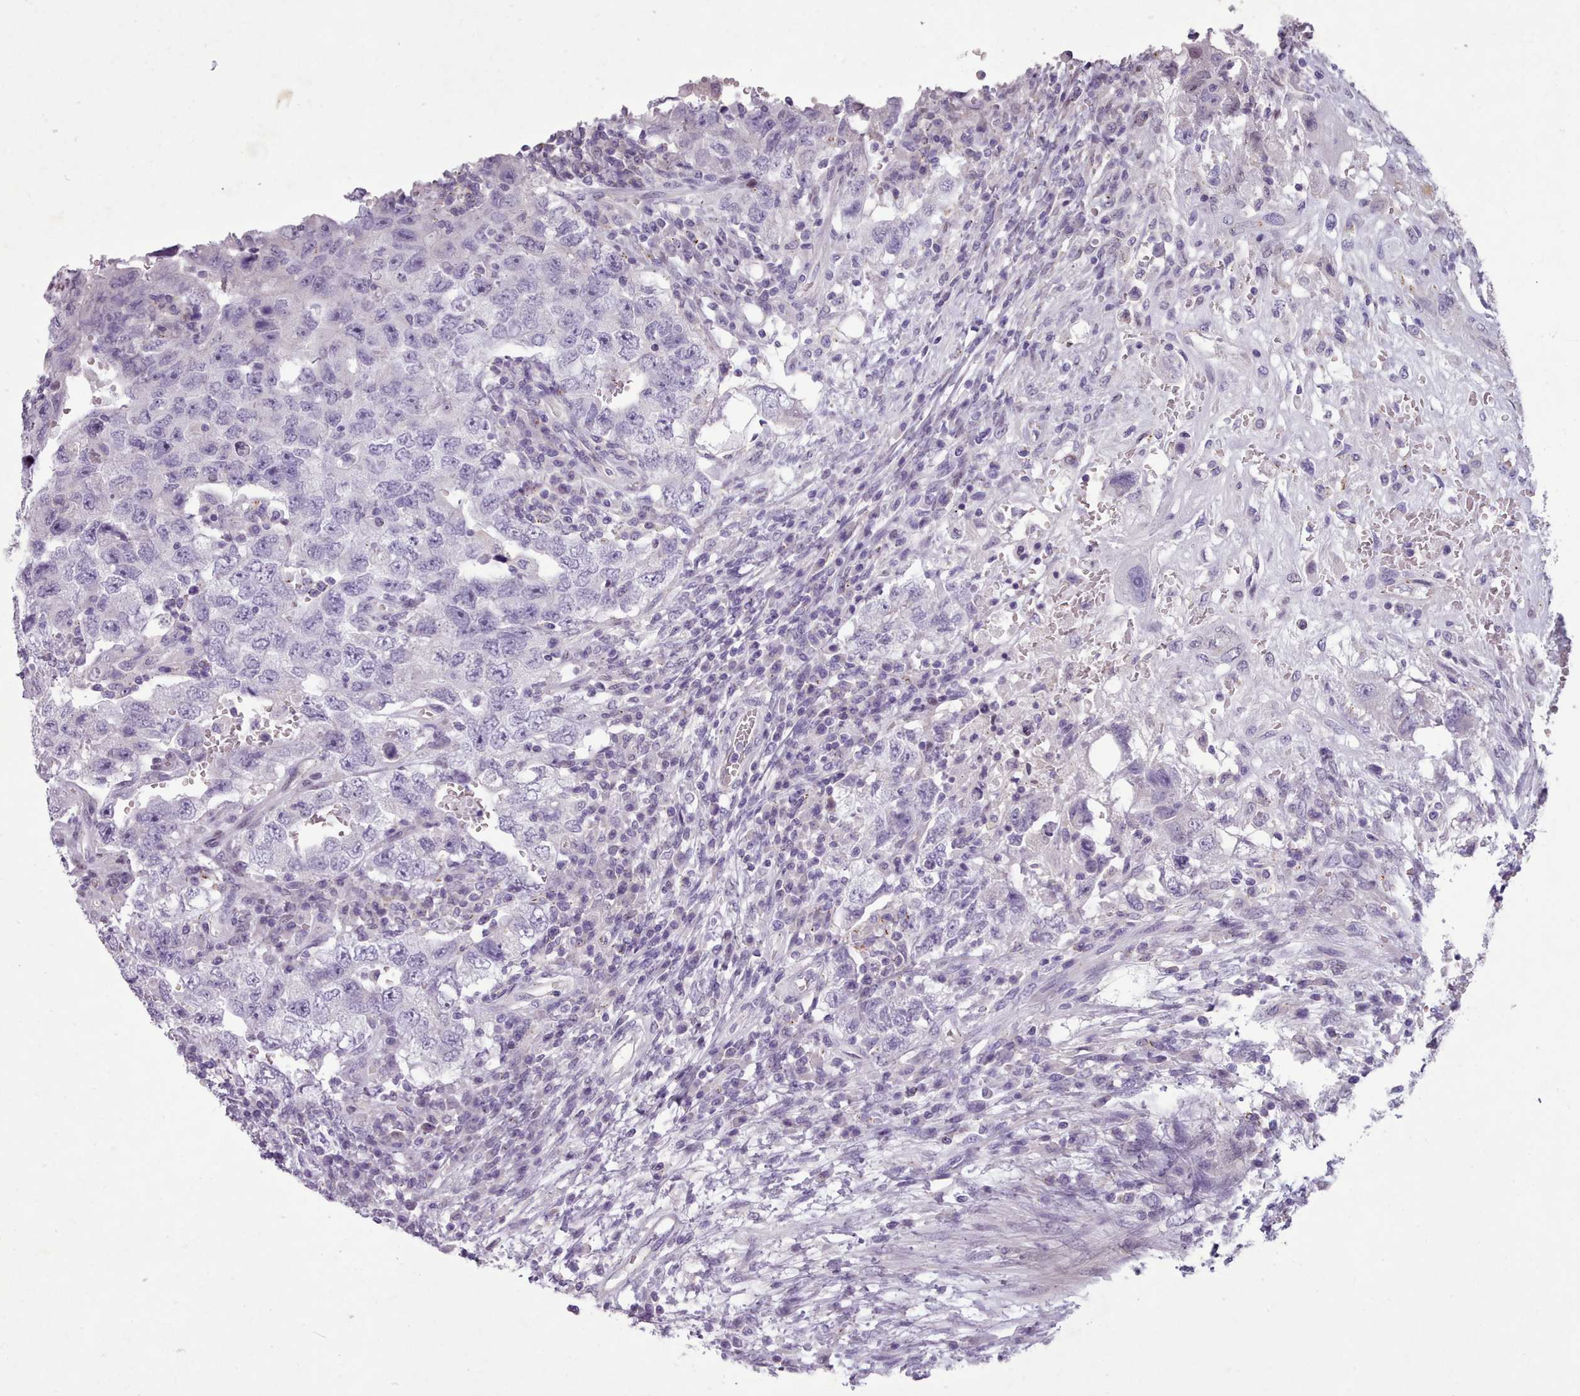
{"staining": {"intensity": "negative", "quantity": "none", "location": "none"}, "tissue": "testis cancer", "cell_type": "Tumor cells", "image_type": "cancer", "snomed": [{"axis": "morphology", "description": "Carcinoma, Embryonal, NOS"}, {"axis": "topography", "description": "Testis"}], "caption": "This is an immunohistochemistry (IHC) image of testis cancer. There is no staining in tumor cells.", "gene": "KCNT2", "patient": {"sex": "male", "age": 26}}